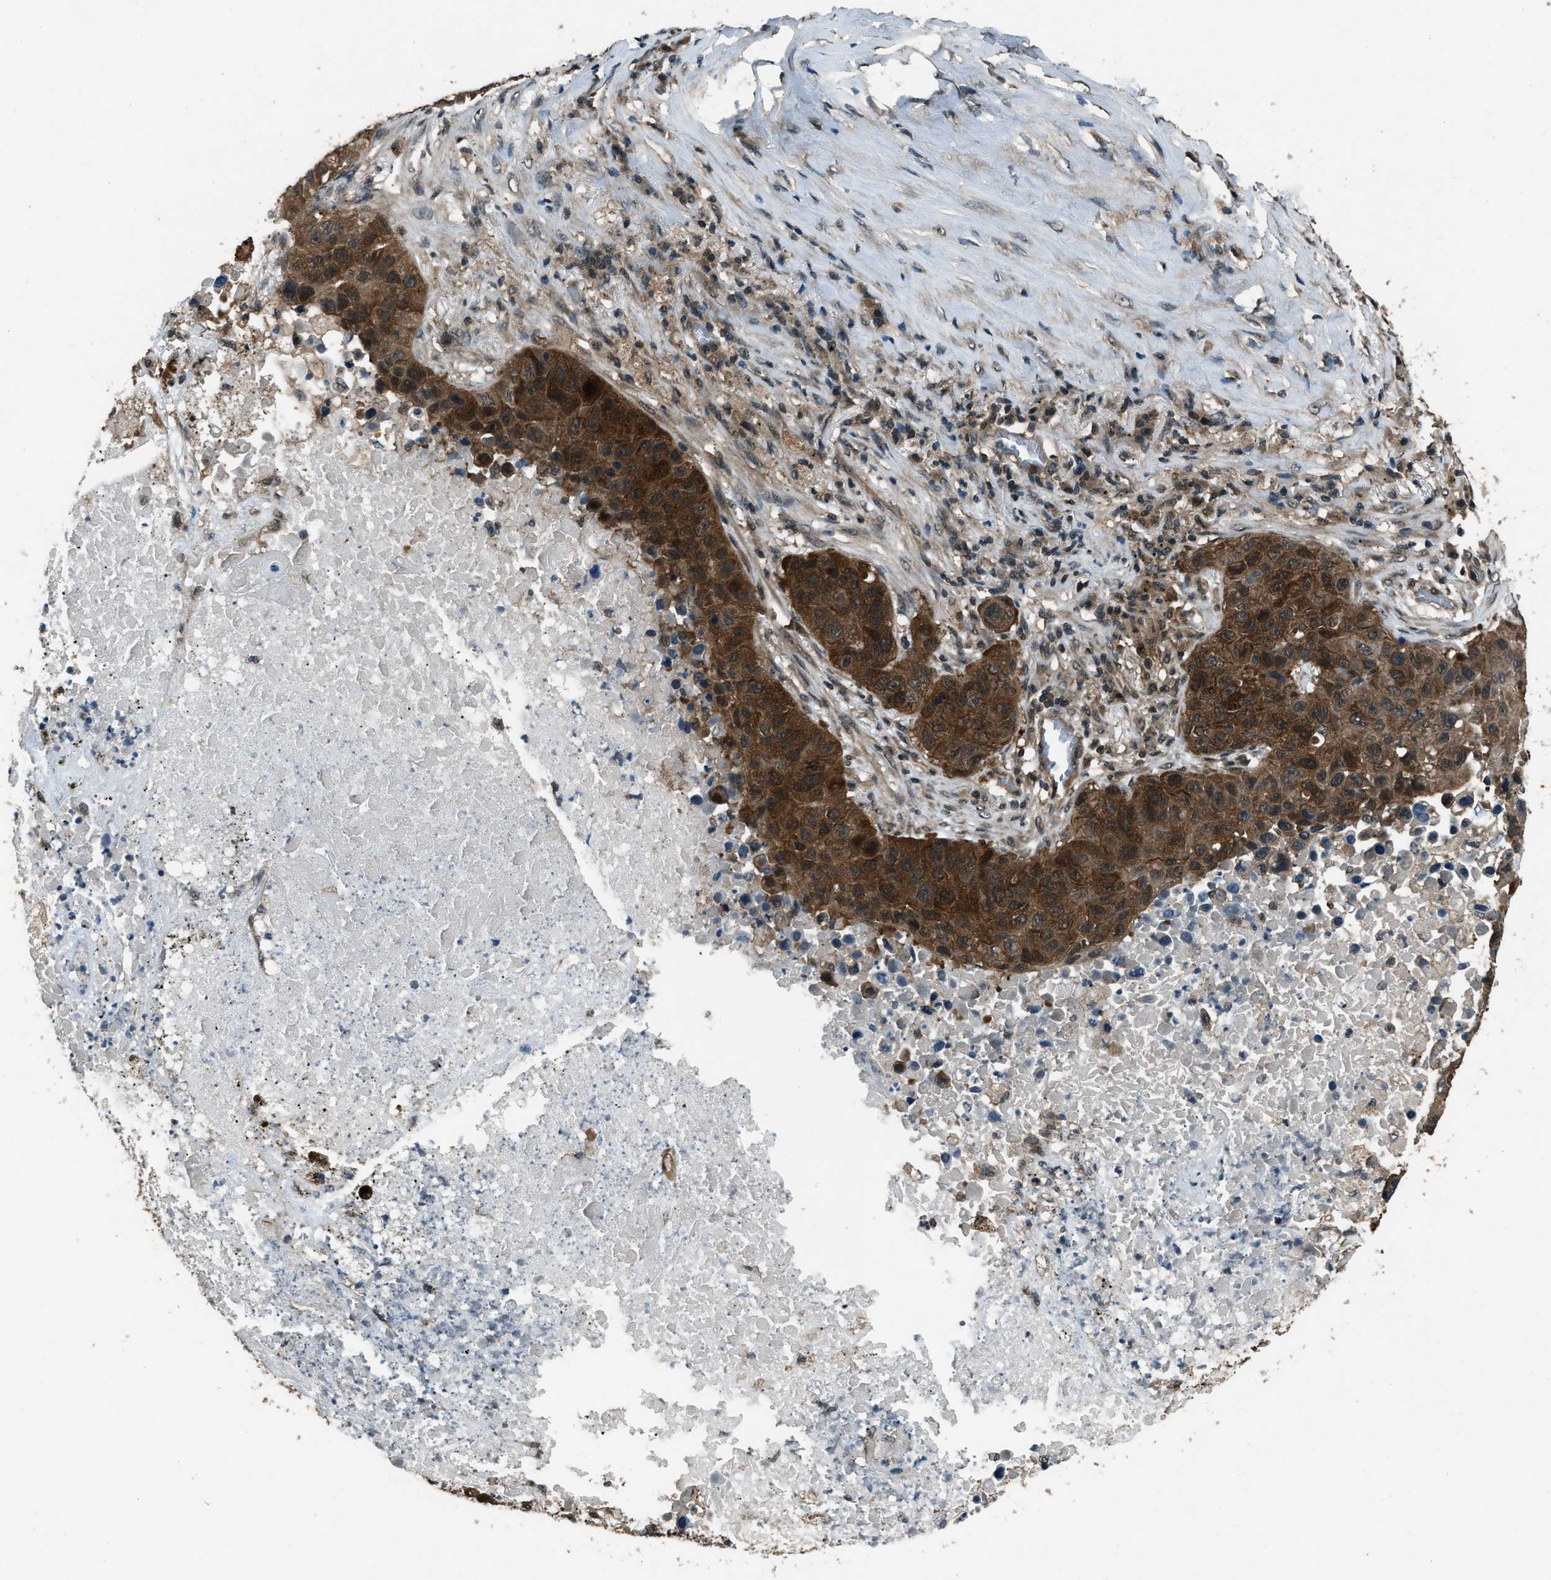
{"staining": {"intensity": "strong", "quantity": ">75%", "location": "cytoplasmic/membranous"}, "tissue": "lung cancer", "cell_type": "Tumor cells", "image_type": "cancer", "snomed": [{"axis": "morphology", "description": "Squamous cell carcinoma, NOS"}, {"axis": "topography", "description": "Lung"}], "caption": "Brown immunohistochemical staining in lung cancer (squamous cell carcinoma) shows strong cytoplasmic/membranous positivity in about >75% of tumor cells. (Stains: DAB (3,3'-diaminobenzidine) in brown, nuclei in blue, Microscopy: brightfield microscopy at high magnification).", "gene": "NUDCD3", "patient": {"sex": "male", "age": 57}}